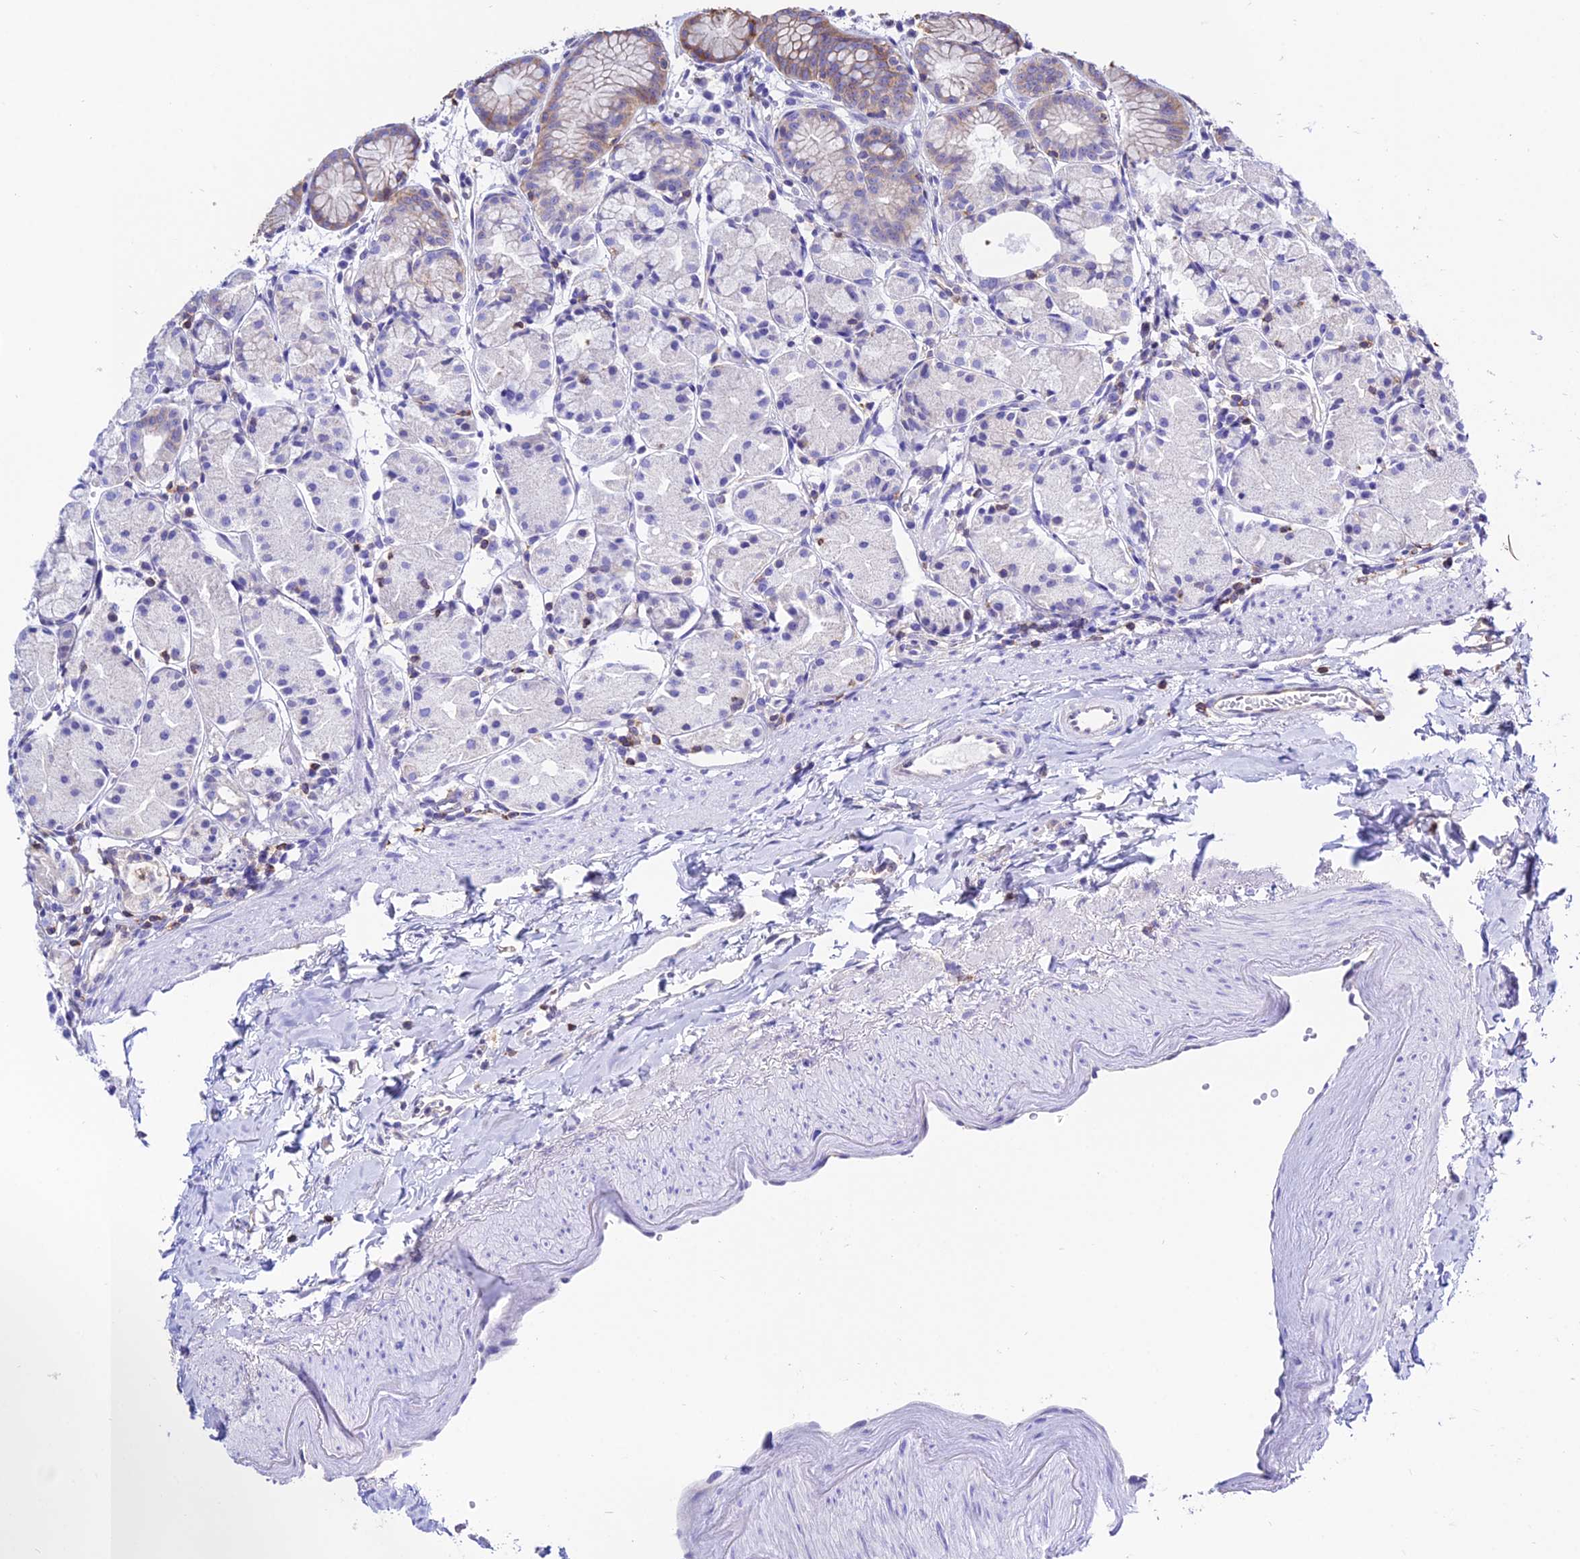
{"staining": {"intensity": "moderate", "quantity": "25%-75%", "location": "cytoplasmic/membranous"}, "tissue": "stomach", "cell_type": "Glandular cells", "image_type": "normal", "snomed": [{"axis": "morphology", "description": "Normal tissue, NOS"}, {"axis": "topography", "description": "Stomach, upper"}], "caption": "Immunohistochemical staining of benign stomach exhibits medium levels of moderate cytoplasmic/membranous positivity in approximately 25%-75% of glandular cells.", "gene": "S100A16", "patient": {"sex": "male", "age": 47}}